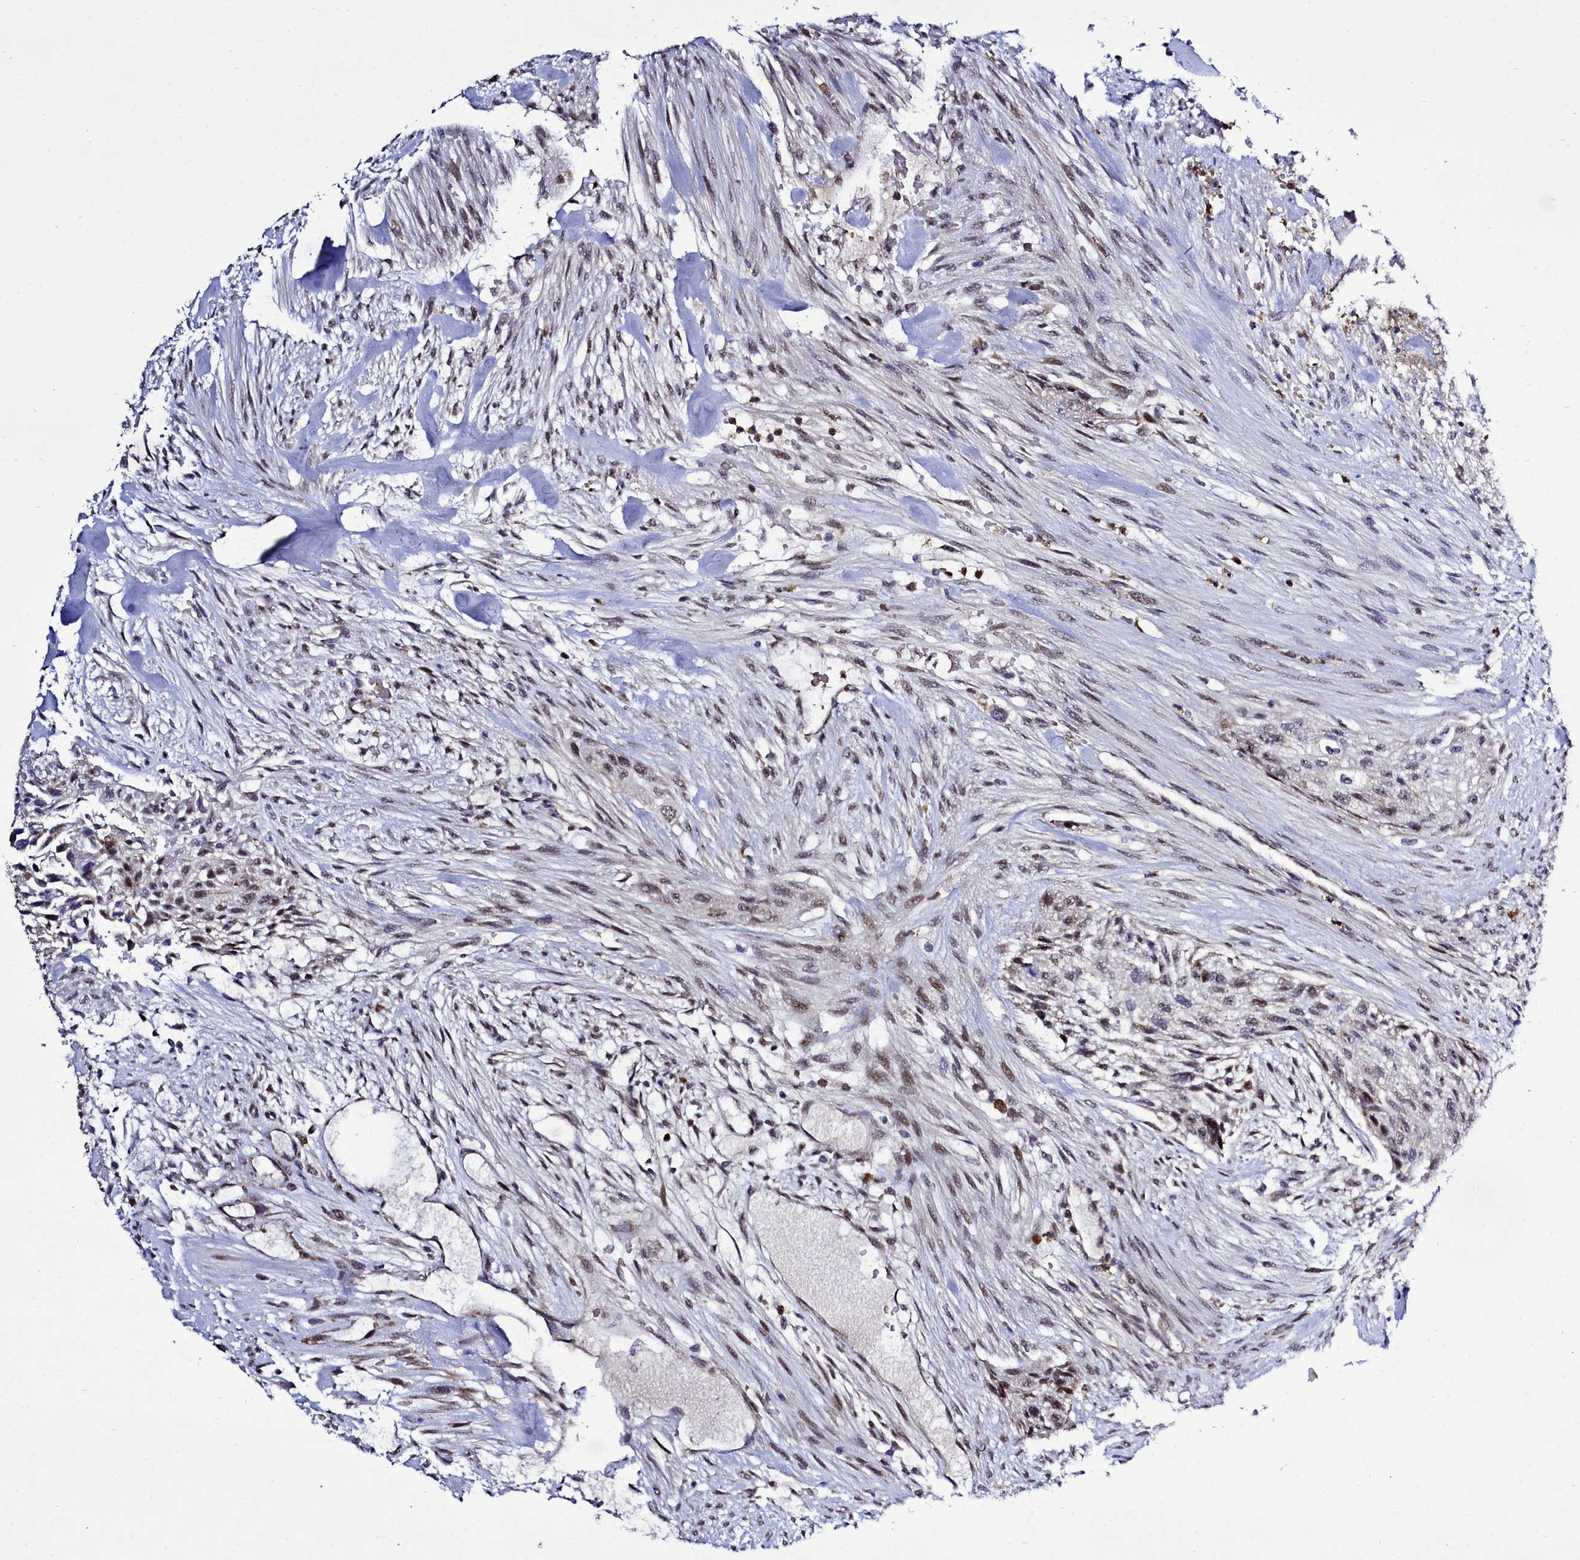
{"staining": {"intensity": "moderate", "quantity": "<25%", "location": "nuclear"}, "tissue": "urothelial cancer", "cell_type": "Tumor cells", "image_type": "cancer", "snomed": [{"axis": "morphology", "description": "Urothelial carcinoma, High grade"}, {"axis": "topography", "description": "Urinary bladder"}], "caption": "High-grade urothelial carcinoma was stained to show a protein in brown. There is low levels of moderate nuclear positivity in approximately <25% of tumor cells.", "gene": "POM121L2", "patient": {"sex": "male", "age": 35}}